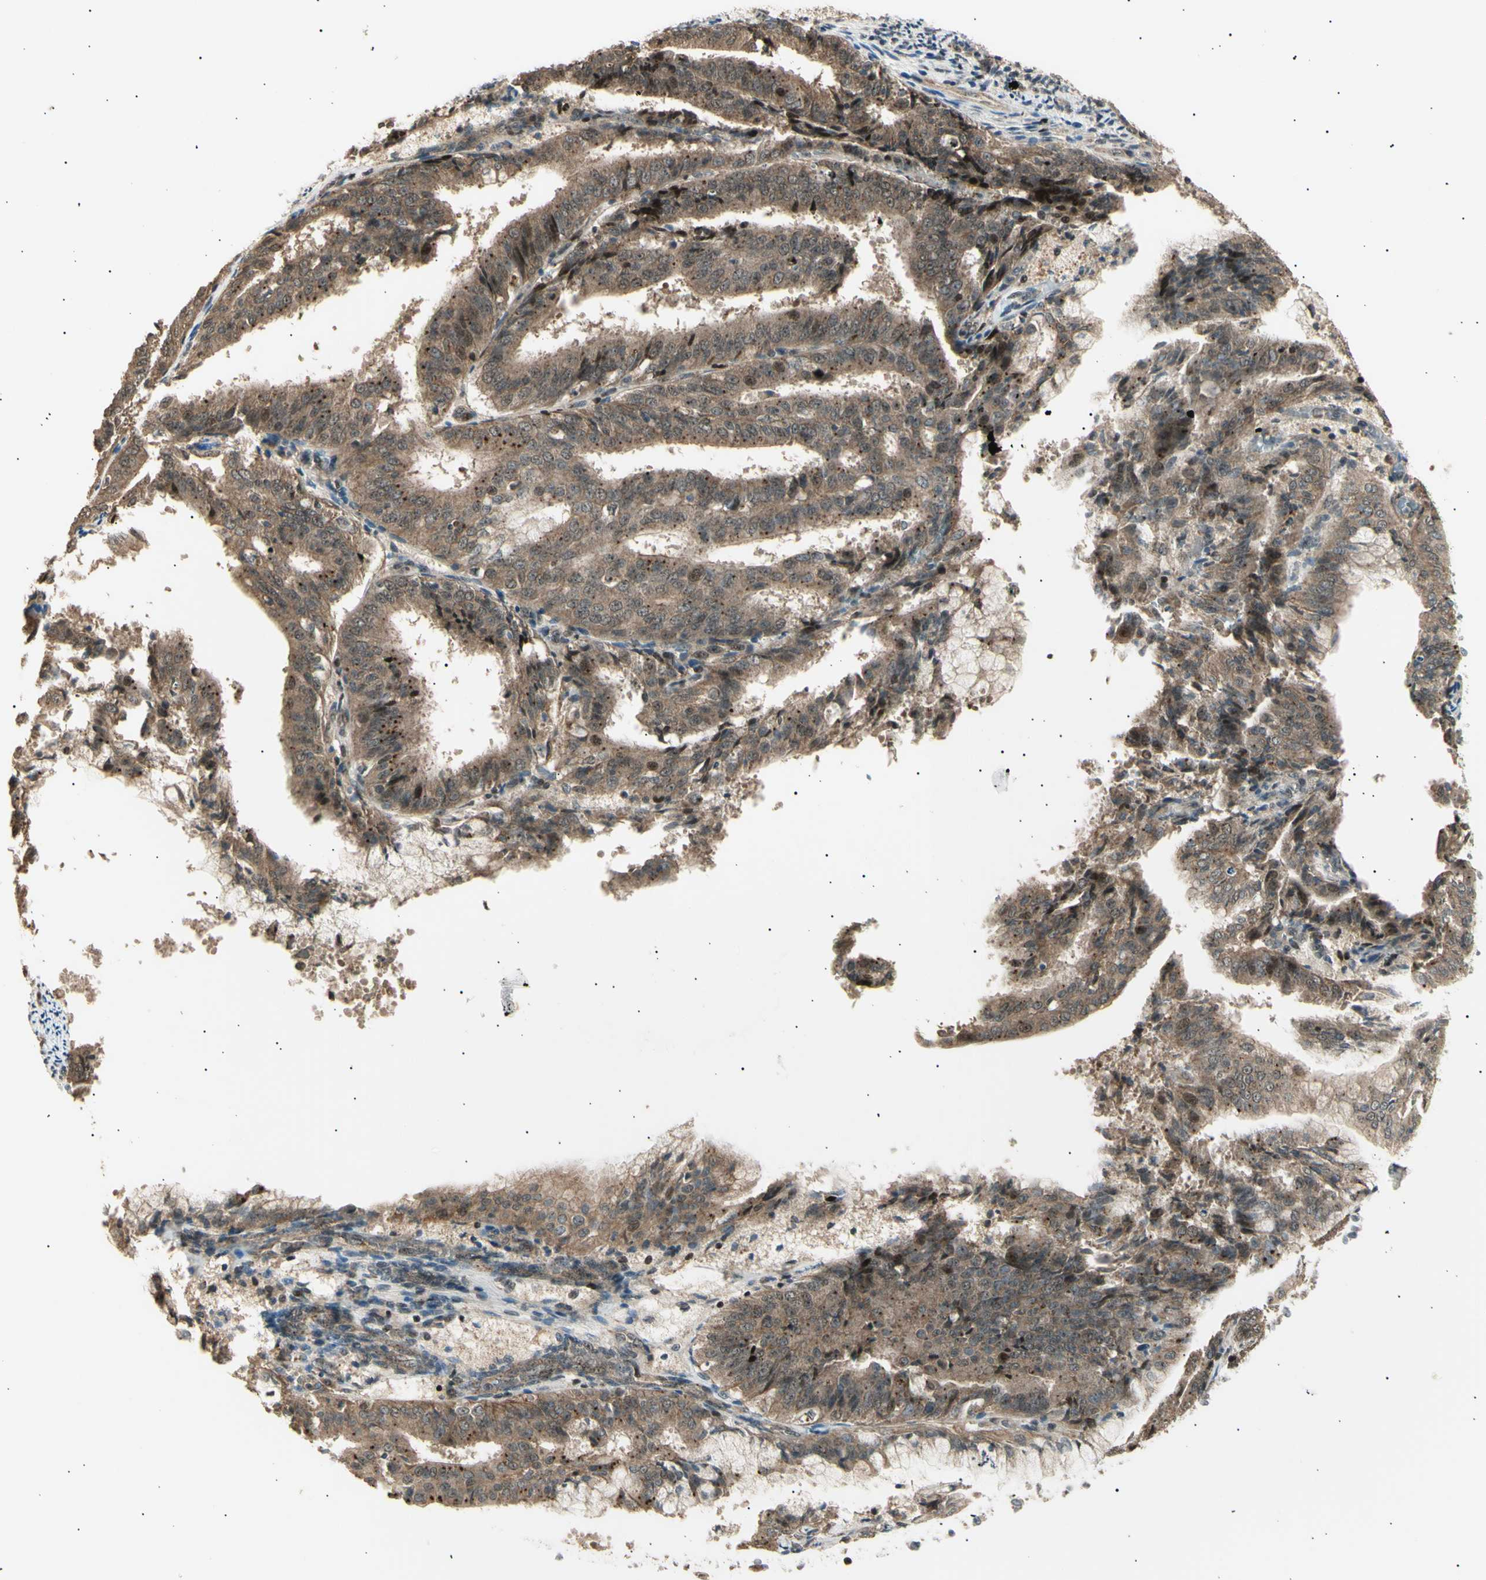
{"staining": {"intensity": "weak", "quantity": ">75%", "location": "cytoplasmic/membranous,nuclear"}, "tissue": "endometrial cancer", "cell_type": "Tumor cells", "image_type": "cancer", "snomed": [{"axis": "morphology", "description": "Adenocarcinoma, NOS"}, {"axis": "topography", "description": "Endometrium"}], "caption": "Human endometrial cancer (adenocarcinoma) stained with a protein marker exhibits weak staining in tumor cells.", "gene": "NUAK2", "patient": {"sex": "female", "age": 63}}